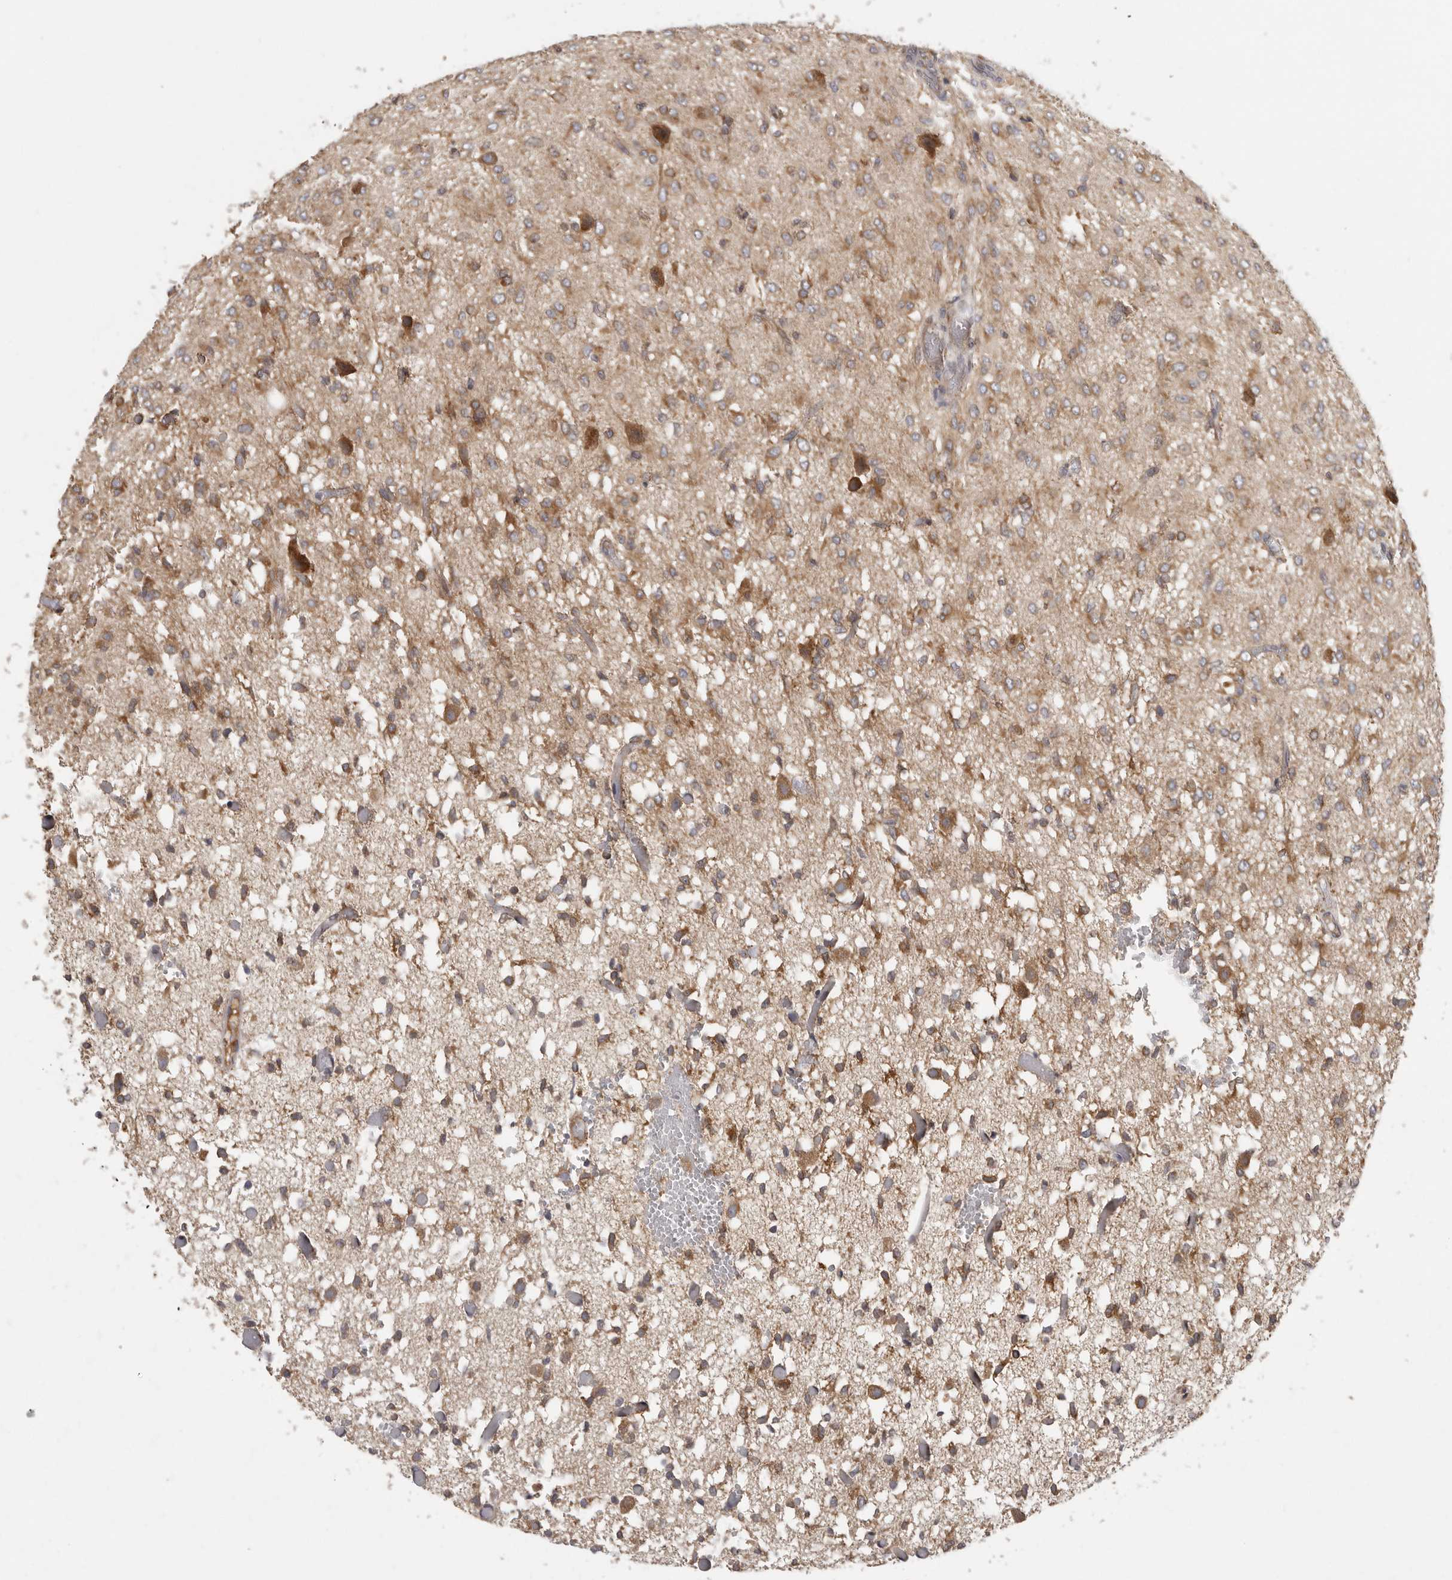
{"staining": {"intensity": "moderate", "quantity": ">75%", "location": "cytoplasmic/membranous"}, "tissue": "glioma", "cell_type": "Tumor cells", "image_type": "cancer", "snomed": [{"axis": "morphology", "description": "Glioma, malignant, High grade"}, {"axis": "topography", "description": "Brain"}], "caption": "Human malignant glioma (high-grade) stained with a protein marker displays moderate staining in tumor cells.", "gene": "BCAP29", "patient": {"sex": "female", "age": 59}}